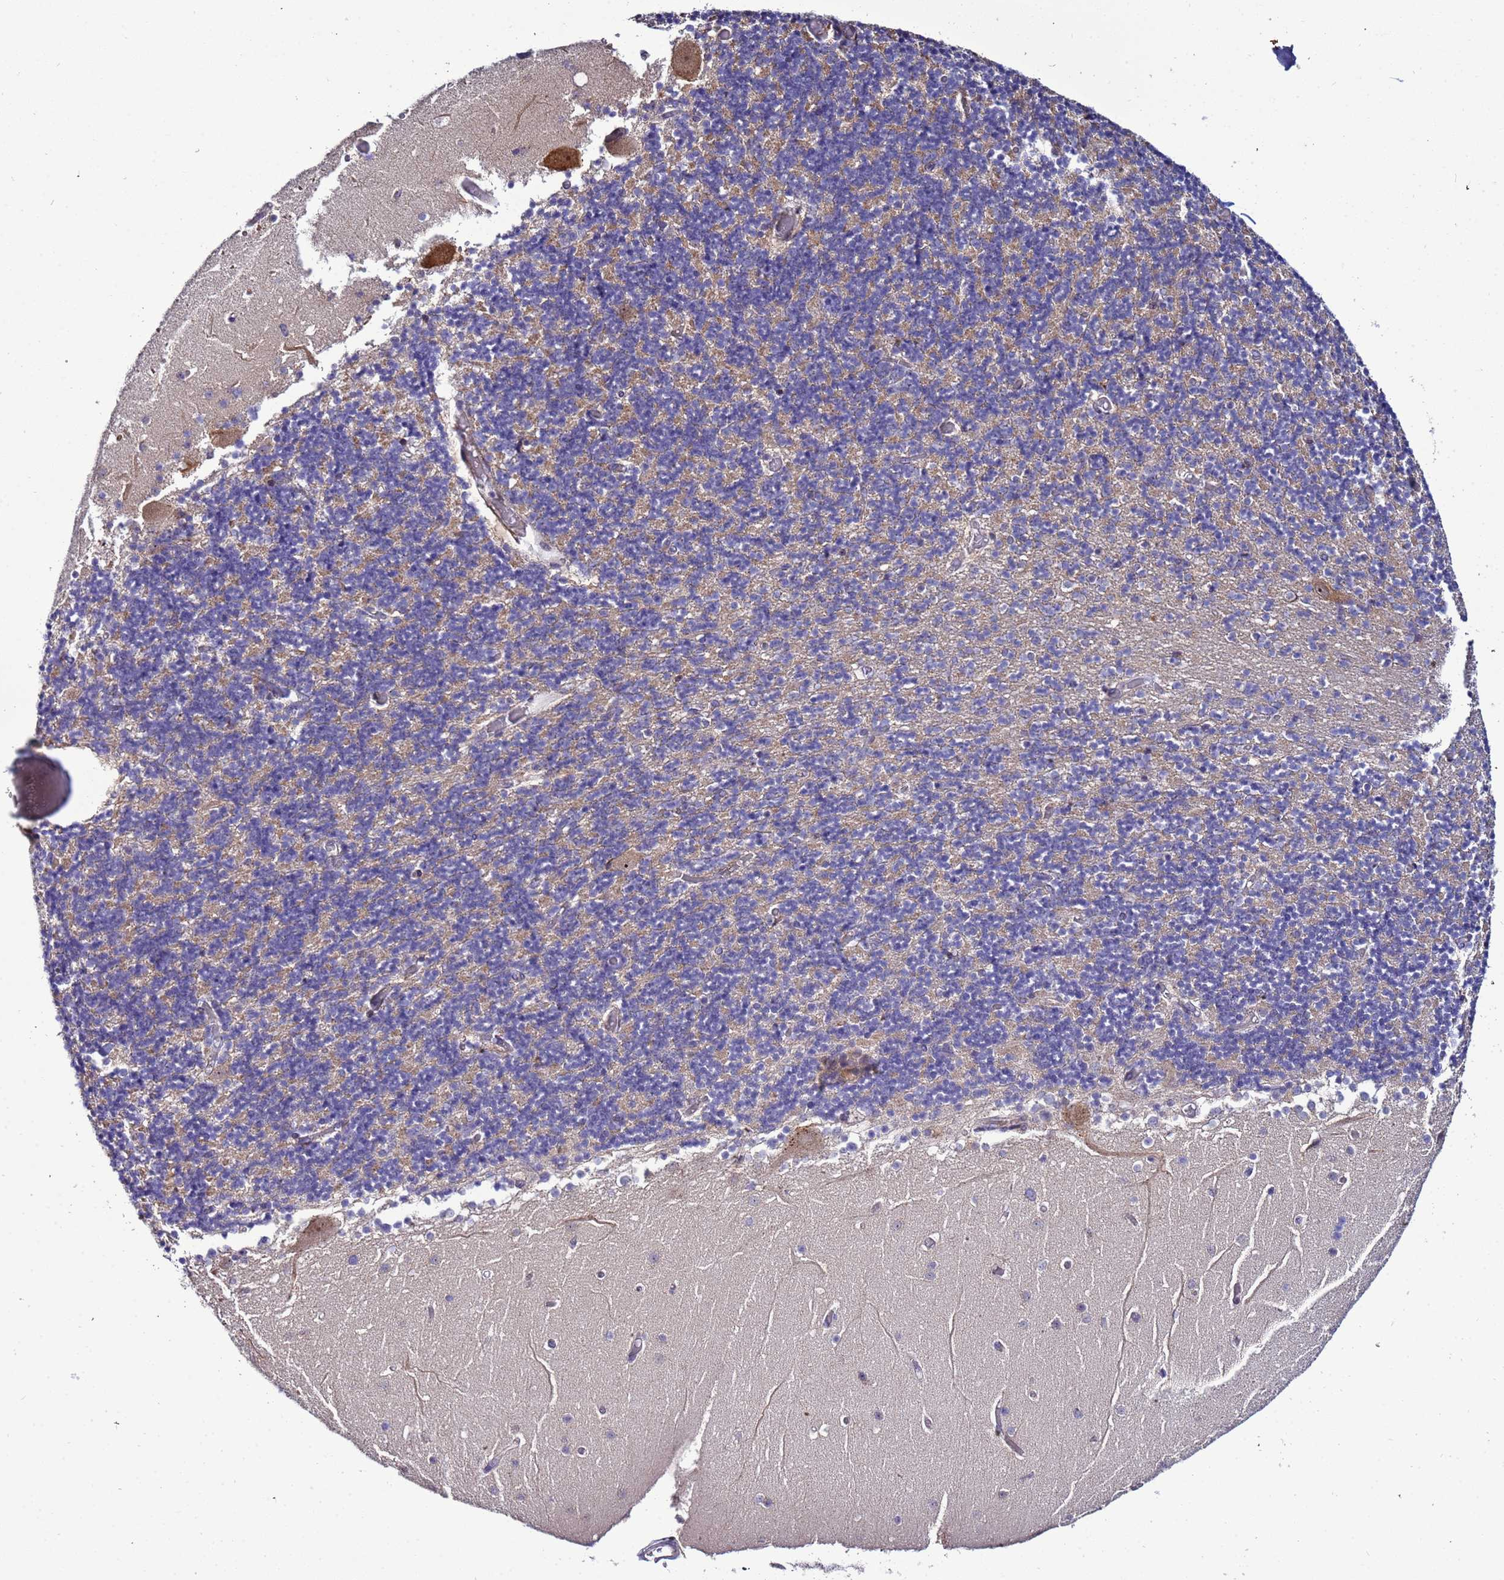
{"staining": {"intensity": "weak", "quantity": "25%-75%", "location": "cytoplasmic/membranous"}, "tissue": "cerebellum", "cell_type": "Cells in granular layer", "image_type": "normal", "snomed": [{"axis": "morphology", "description": "Normal tissue, NOS"}, {"axis": "topography", "description": "Cerebellum"}], "caption": "Human cerebellum stained for a protein (brown) exhibits weak cytoplasmic/membranous positive staining in about 25%-75% of cells in granular layer.", "gene": "NOL8", "patient": {"sex": "female", "age": 28}}